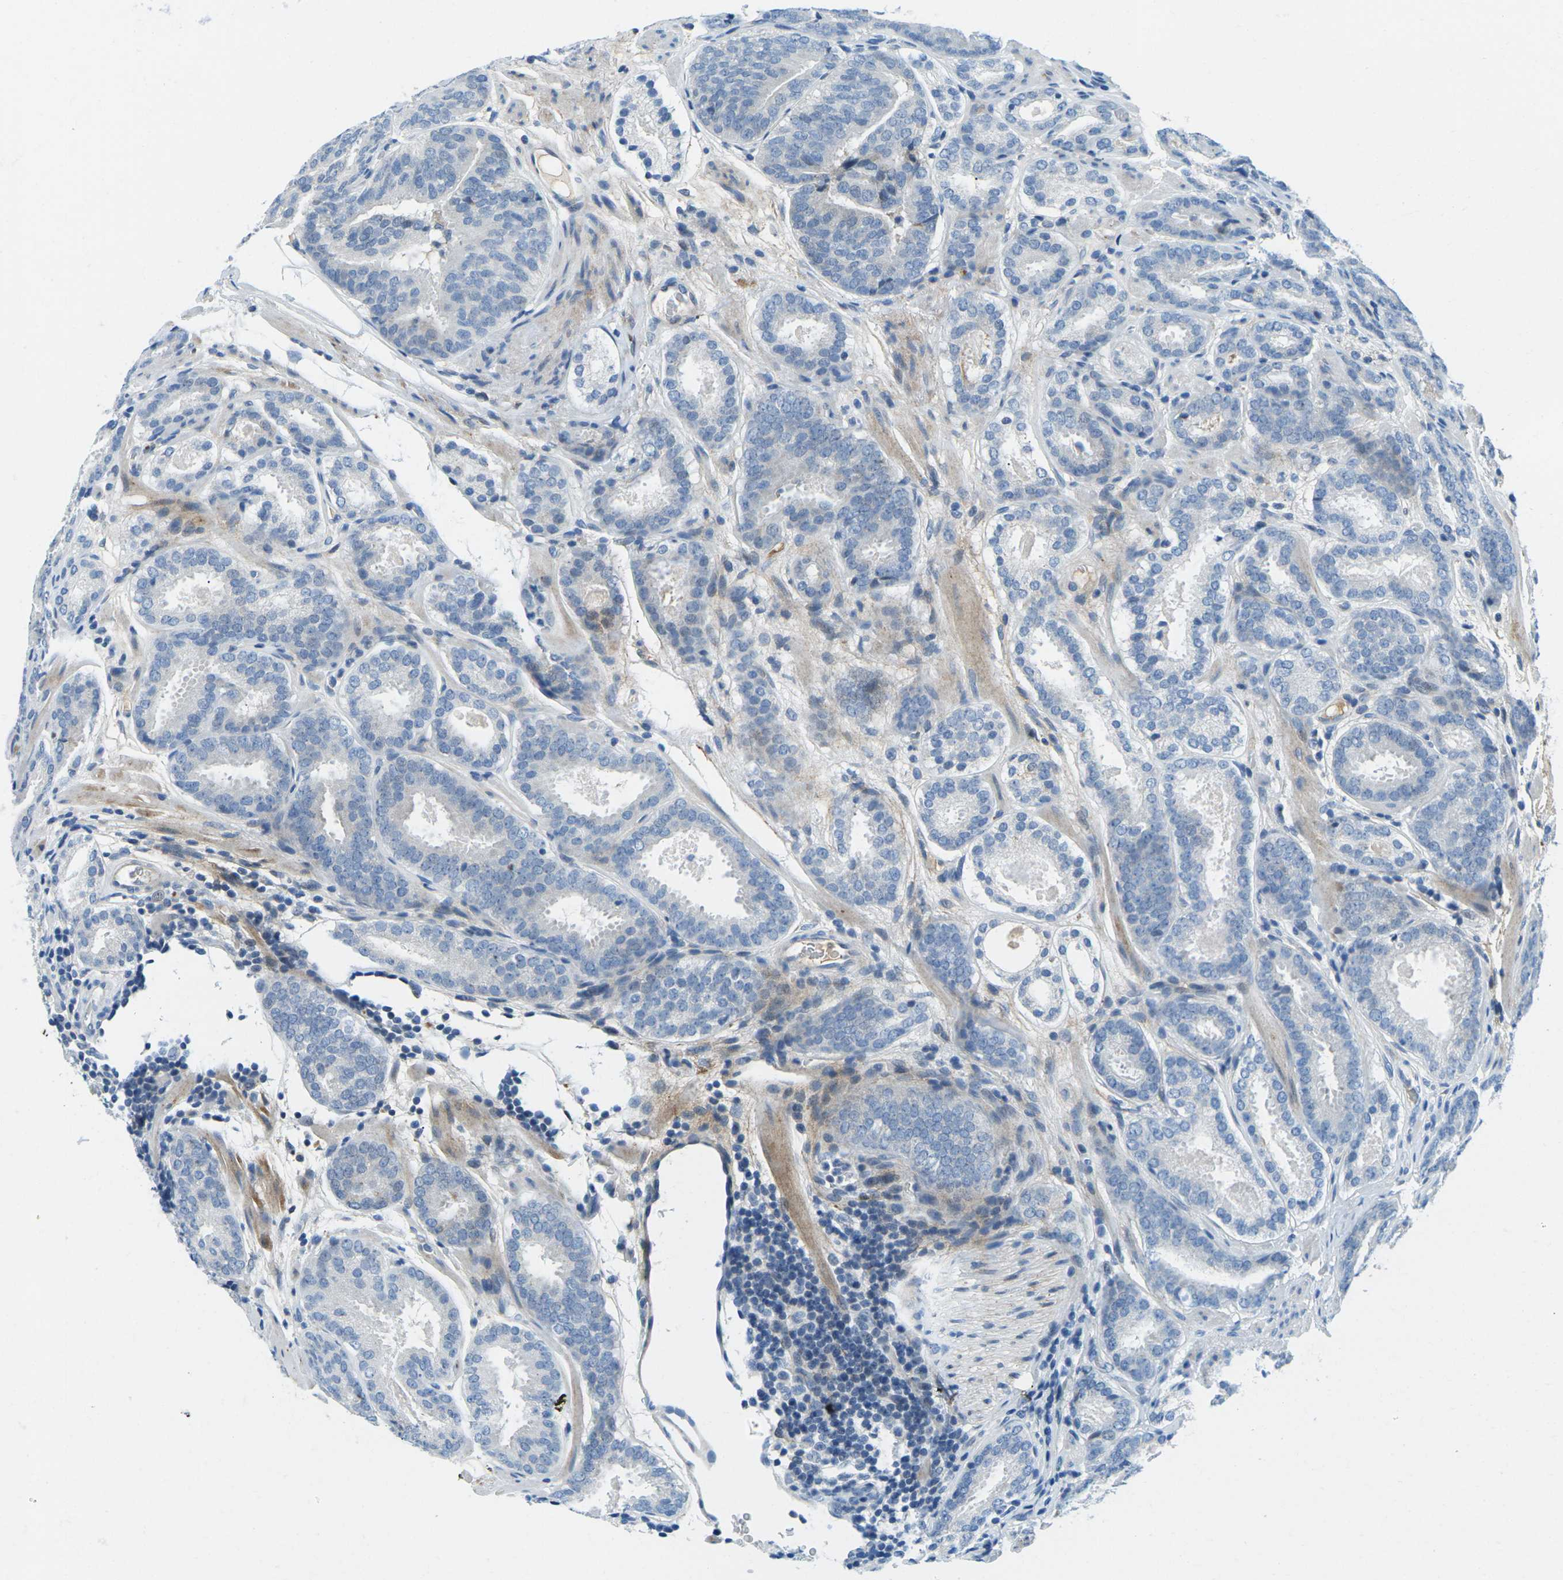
{"staining": {"intensity": "negative", "quantity": "none", "location": "none"}, "tissue": "prostate cancer", "cell_type": "Tumor cells", "image_type": "cancer", "snomed": [{"axis": "morphology", "description": "Adenocarcinoma, Low grade"}, {"axis": "topography", "description": "Prostate"}], "caption": "Photomicrograph shows no protein positivity in tumor cells of prostate cancer tissue.", "gene": "CFB", "patient": {"sex": "male", "age": 69}}